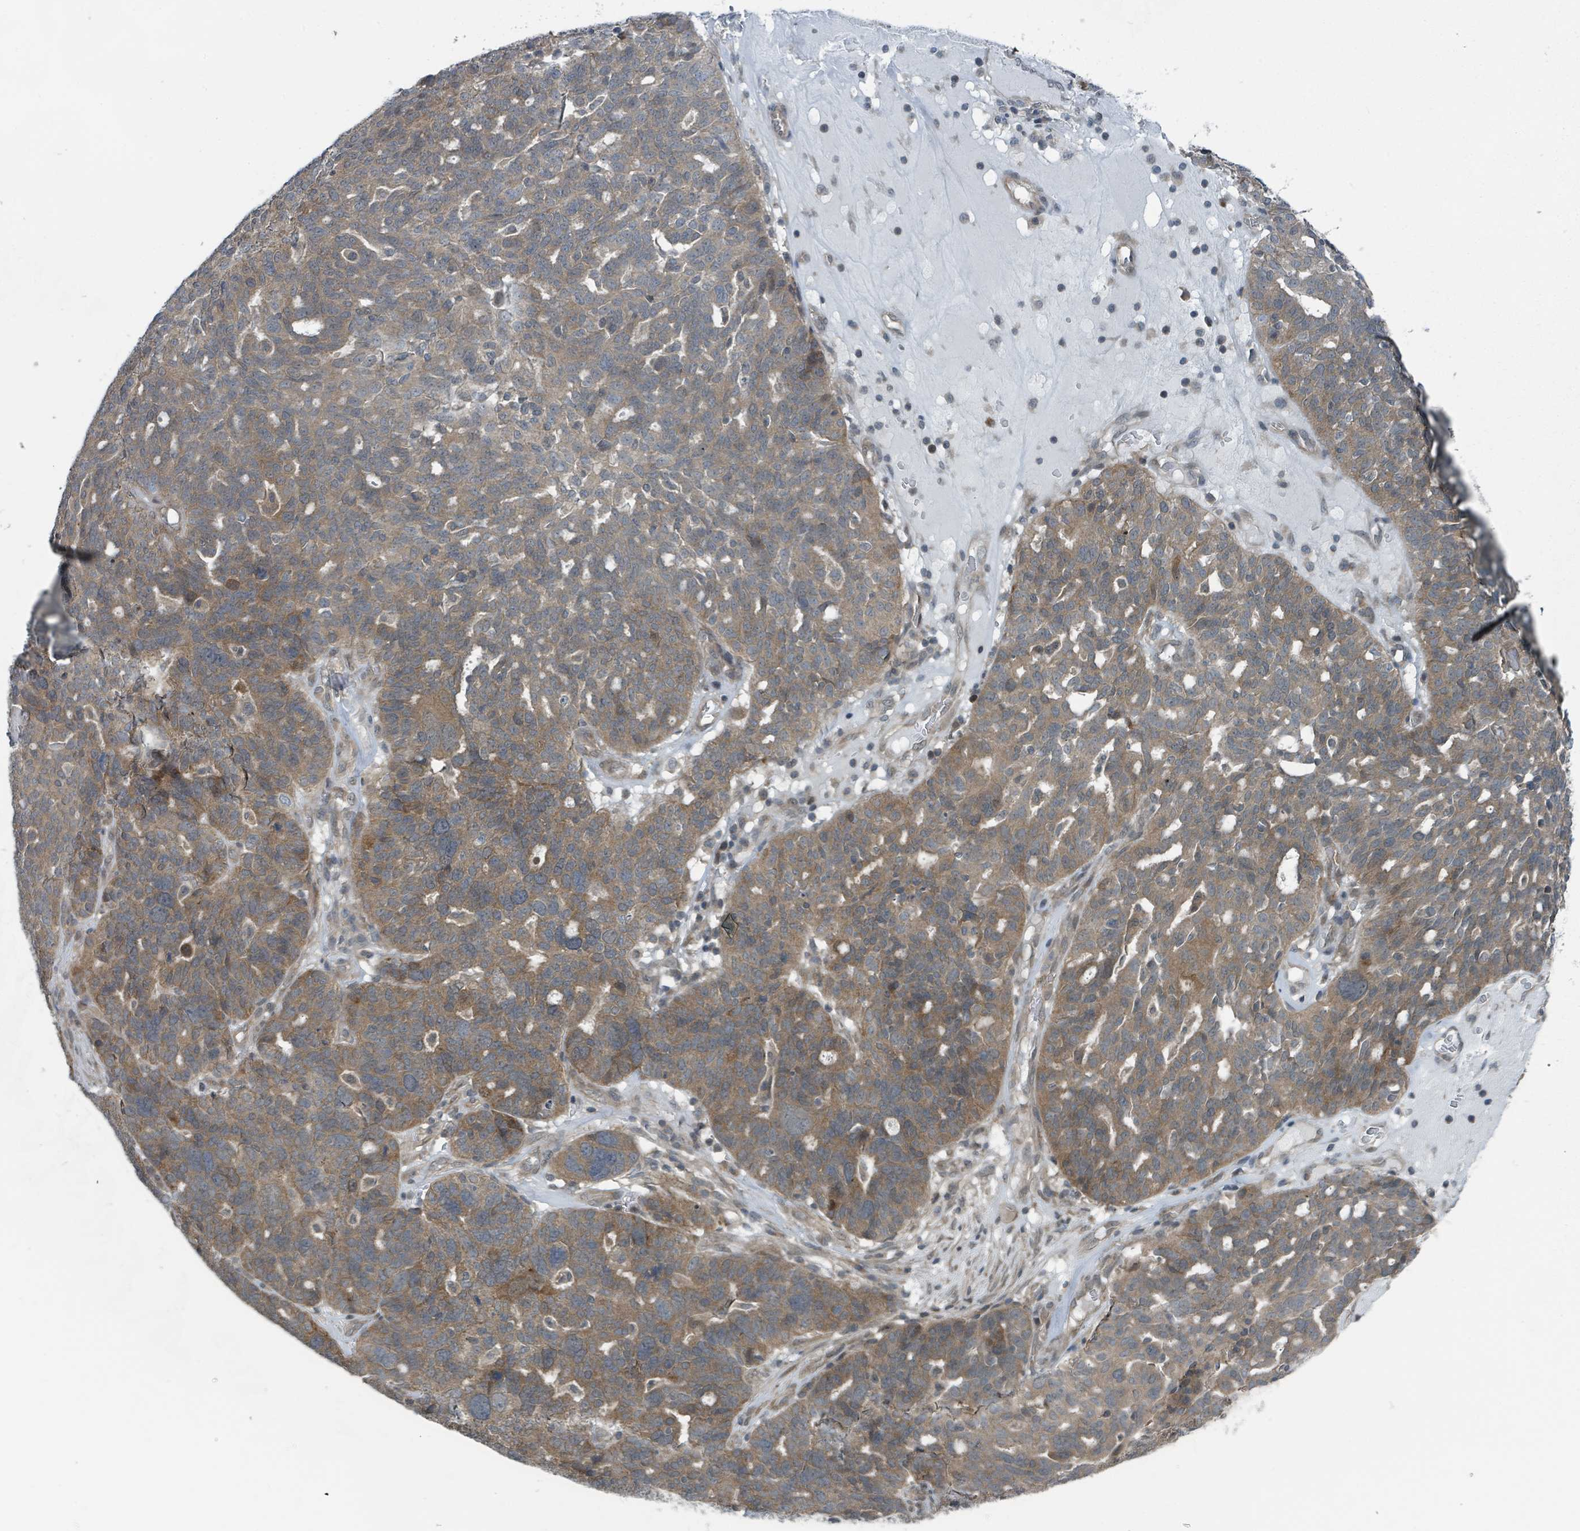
{"staining": {"intensity": "moderate", "quantity": "25%-75%", "location": "cytoplasmic/membranous"}, "tissue": "ovarian cancer", "cell_type": "Tumor cells", "image_type": "cancer", "snomed": [{"axis": "morphology", "description": "Cystadenocarcinoma, serous, NOS"}, {"axis": "topography", "description": "Ovary"}], "caption": "There is medium levels of moderate cytoplasmic/membranous positivity in tumor cells of serous cystadenocarcinoma (ovarian), as demonstrated by immunohistochemical staining (brown color).", "gene": "GOLGA7", "patient": {"sex": "female", "age": 59}}